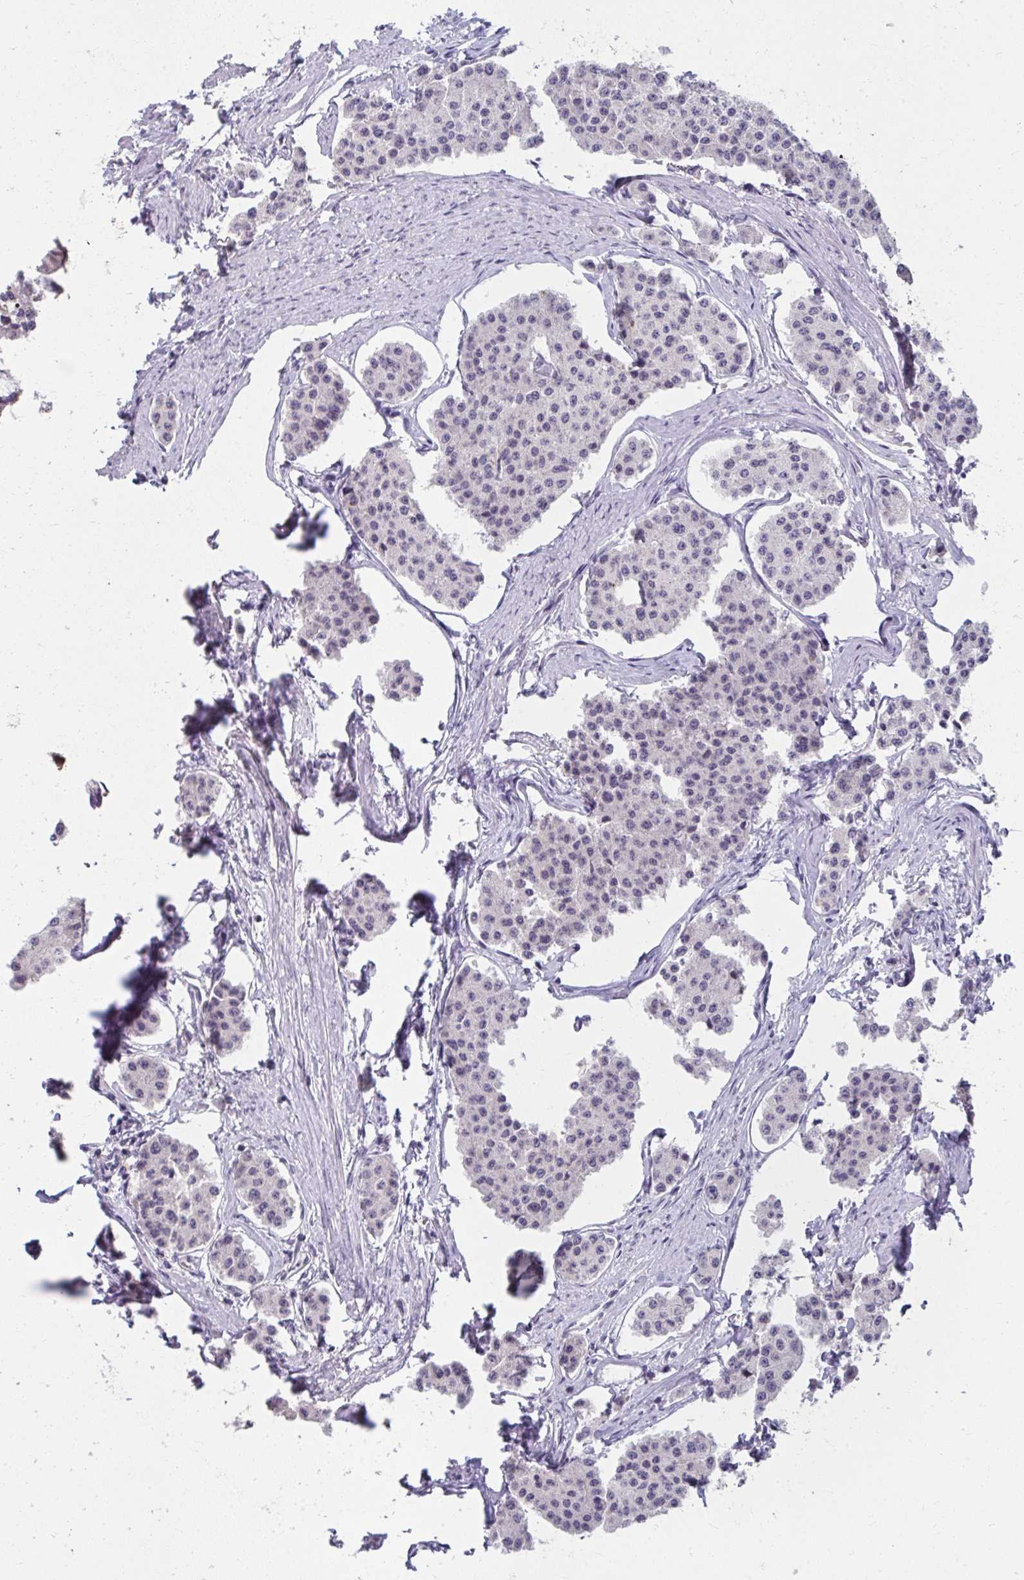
{"staining": {"intensity": "negative", "quantity": "none", "location": "none"}, "tissue": "carcinoid", "cell_type": "Tumor cells", "image_type": "cancer", "snomed": [{"axis": "morphology", "description": "Carcinoid, malignant, NOS"}, {"axis": "topography", "description": "Small intestine"}], "caption": "Tumor cells are negative for brown protein staining in carcinoid (malignant).", "gene": "NUP133", "patient": {"sex": "female", "age": 65}}